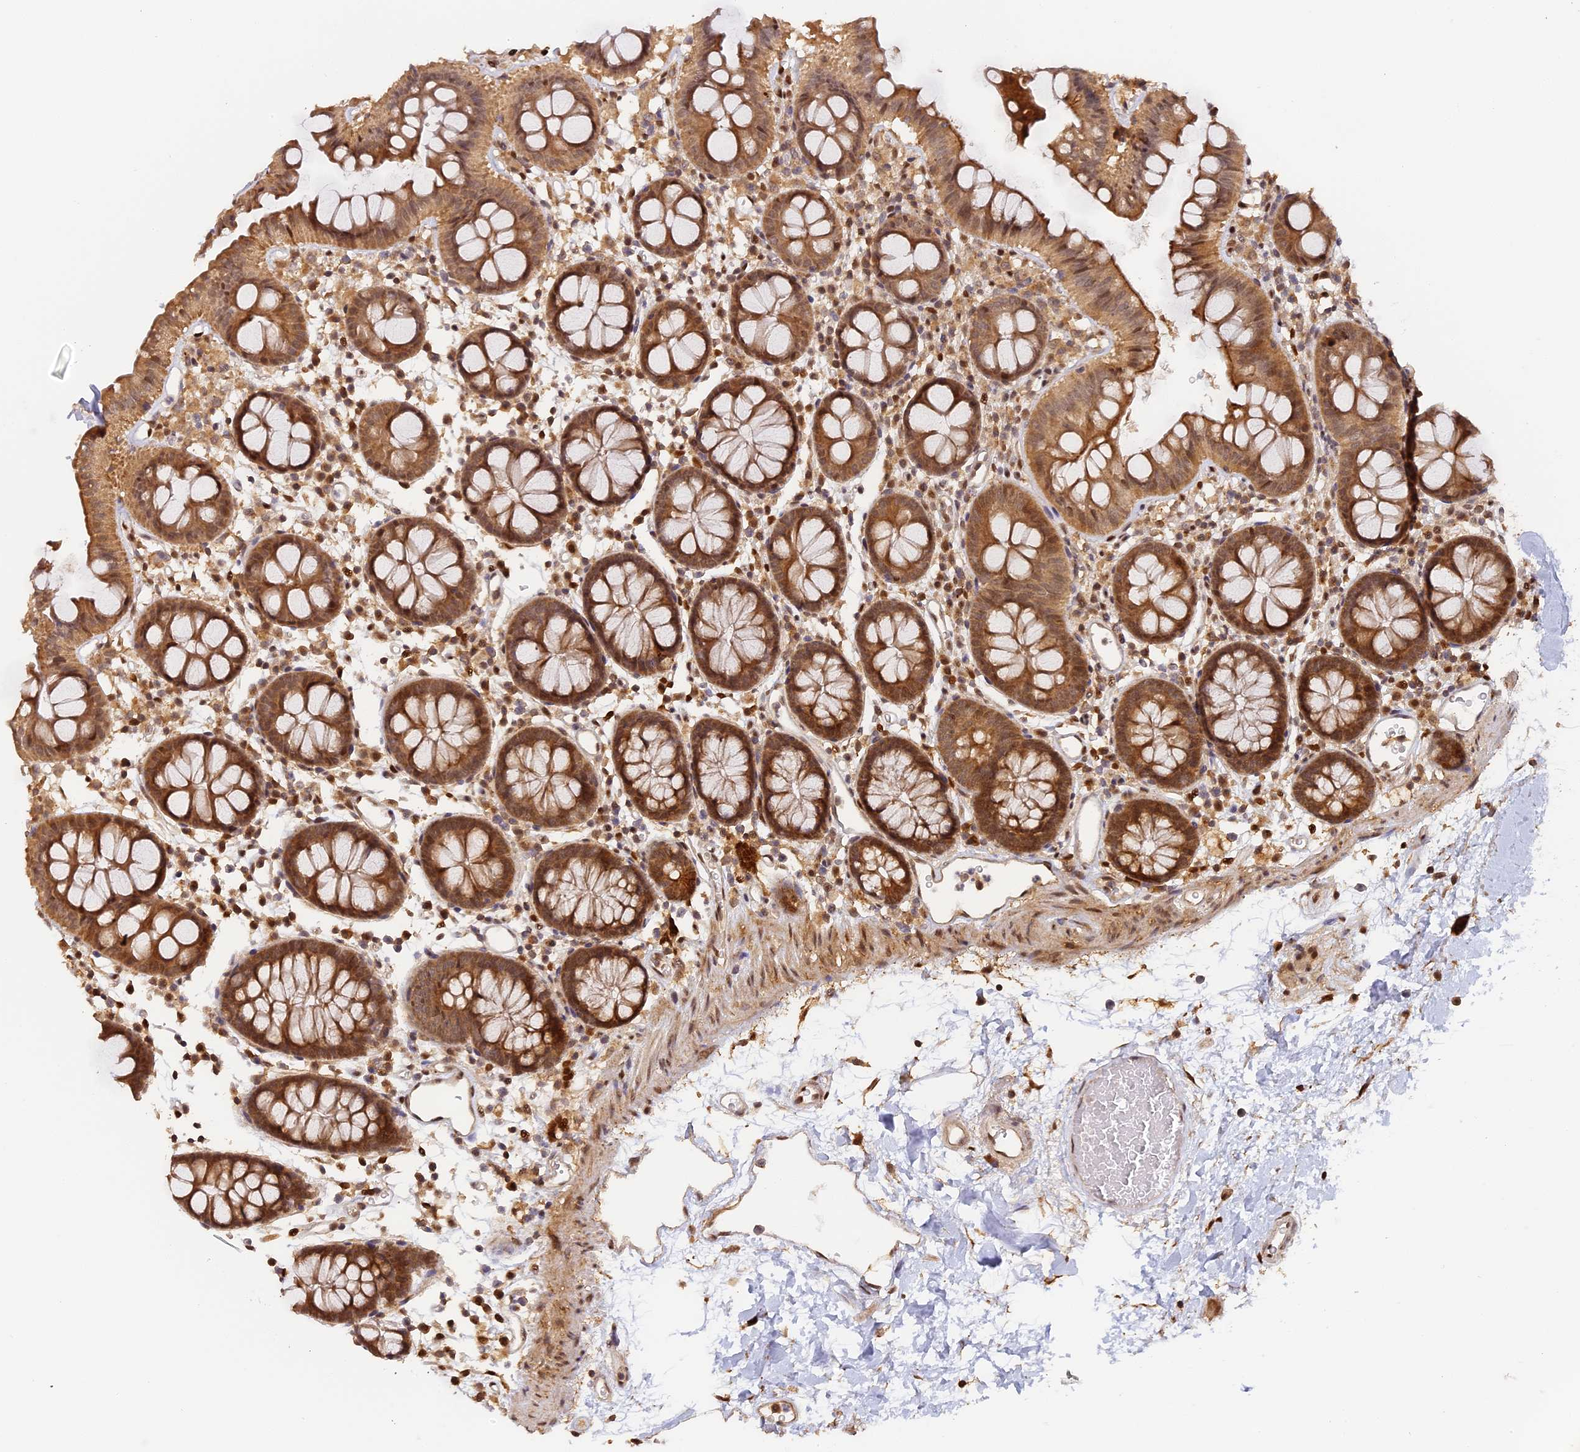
{"staining": {"intensity": "moderate", "quantity": ">75%", "location": "cytoplasmic/membranous,nuclear"}, "tissue": "colon", "cell_type": "Endothelial cells", "image_type": "normal", "snomed": [{"axis": "morphology", "description": "Normal tissue, NOS"}, {"axis": "topography", "description": "Colon"}], "caption": "The image demonstrates staining of unremarkable colon, revealing moderate cytoplasmic/membranous,nuclear protein positivity (brown color) within endothelial cells.", "gene": "MYBL2", "patient": {"sex": "male", "age": 75}}